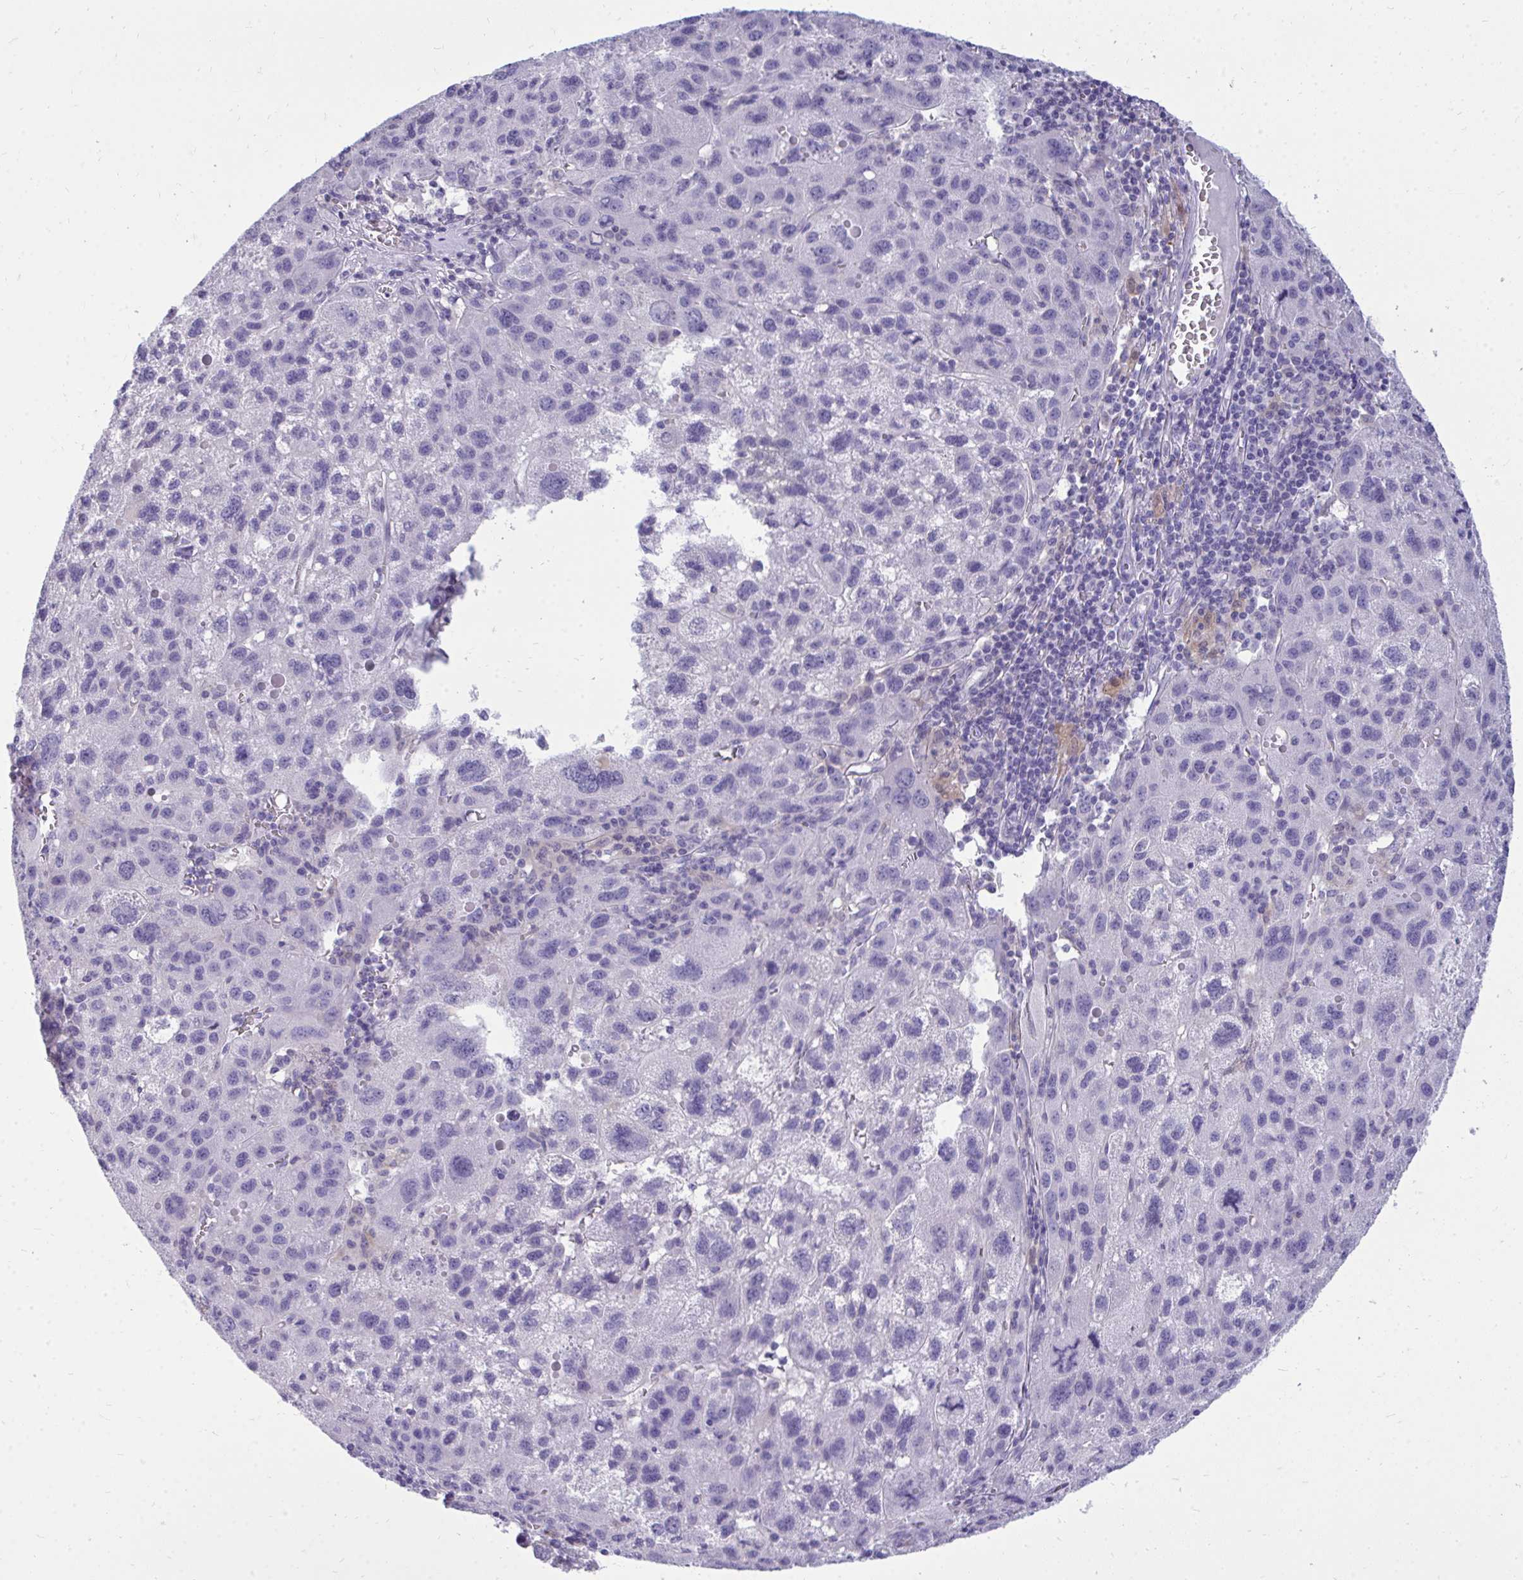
{"staining": {"intensity": "negative", "quantity": "none", "location": "none"}, "tissue": "liver cancer", "cell_type": "Tumor cells", "image_type": "cancer", "snomed": [{"axis": "morphology", "description": "Carcinoma, Hepatocellular, NOS"}, {"axis": "topography", "description": "Liver"}], "caption": "Protein analysis of liver hepatocellular carcinoma exhibits no significant staining in tumor cells.", "gene": "FABP3", "patient": {"sex": "female", "age": 77}}